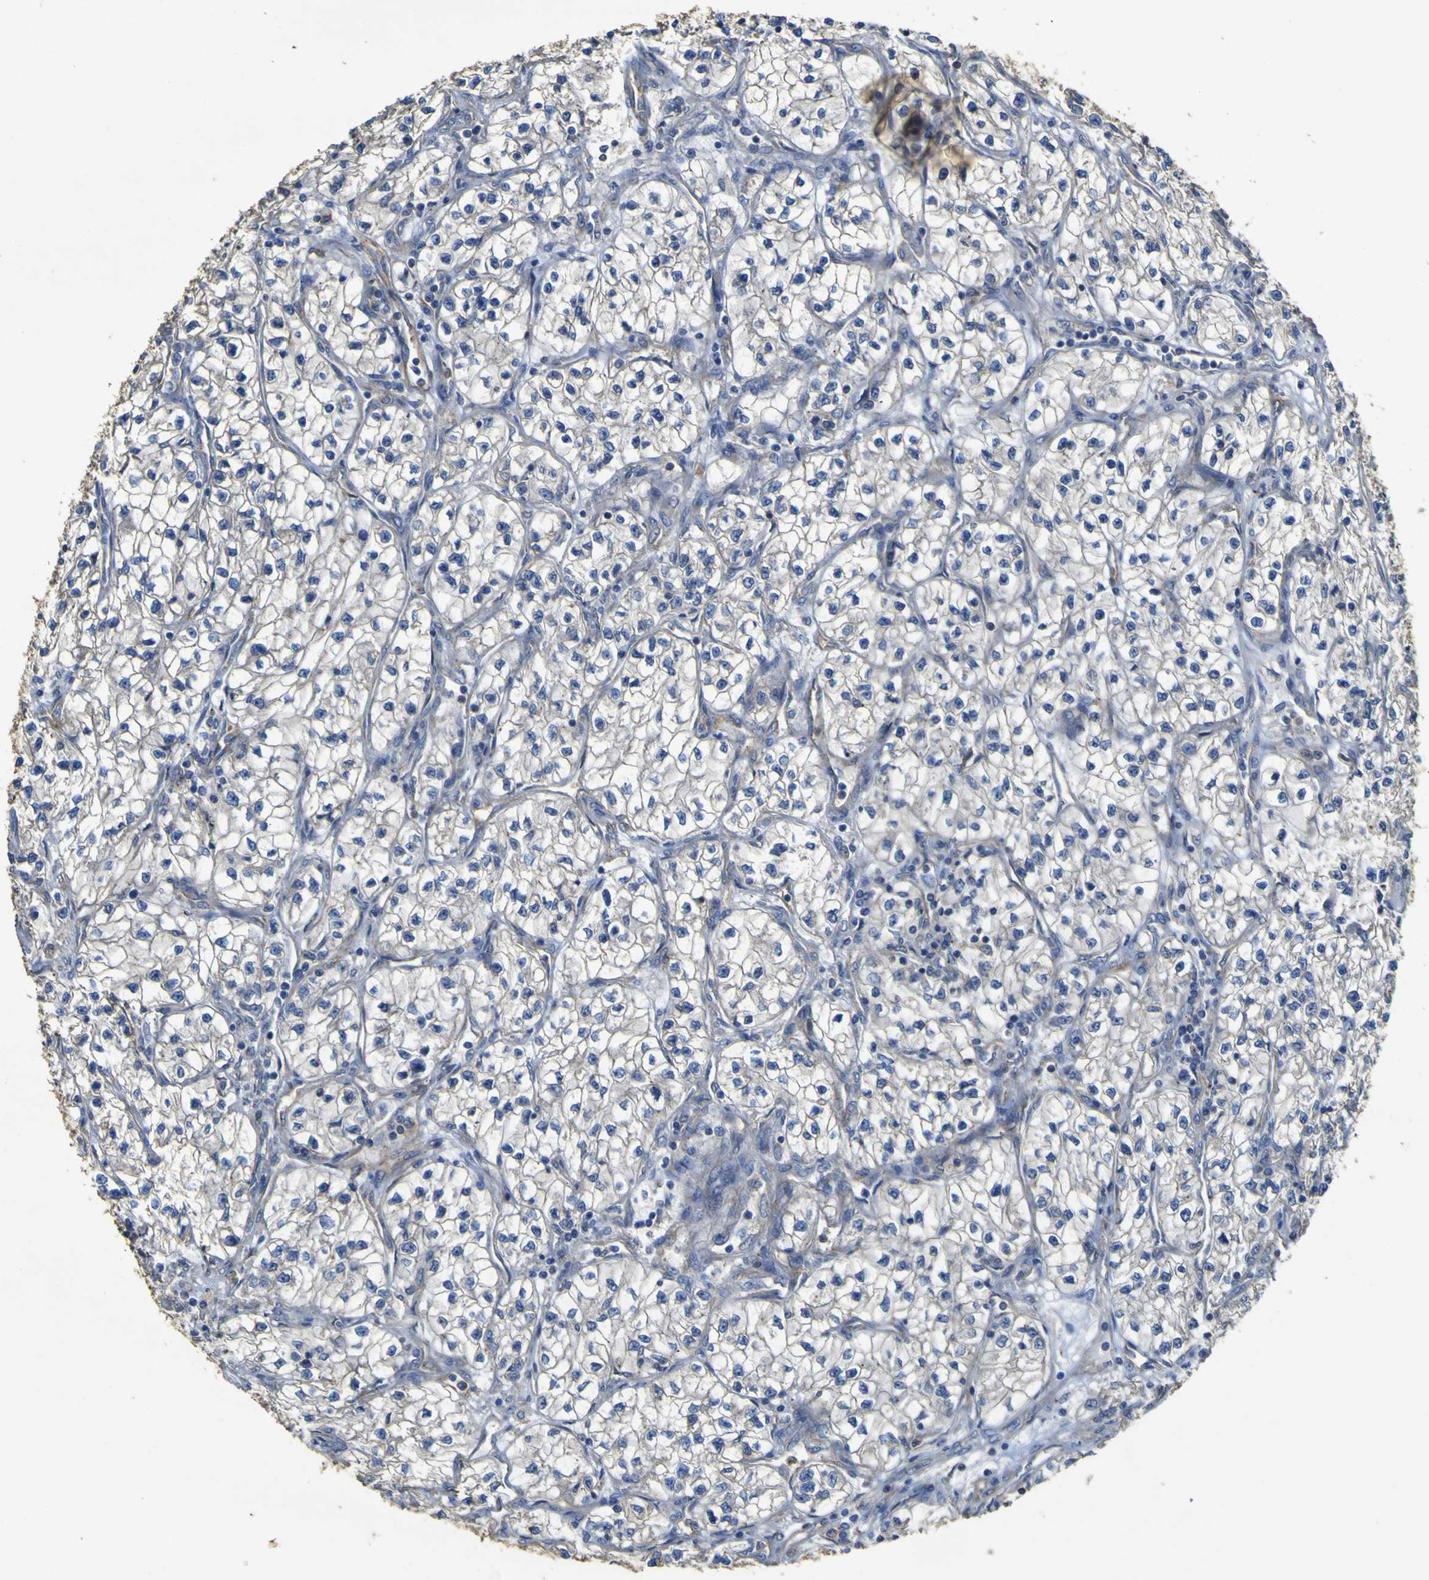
{"staining": {"intensity": "weak", "quantity": "<25%", "location": "cytoplasmic/membranous"}, "tissue": "renal cancer", "cell_type": "Tumor cells", "image_type": "cancer", "snomed": [{"axis": "morphology", "description": "Adenocarcinoma, NOS"}, {"axis": "topography", "description": "Kidney"}], "caption": "Human renal cancer stained for a protein using IHC reveals no expression in tumor cells.", "gene": "TNFSF15", "patient": {"sex": "female", "age": 57}}